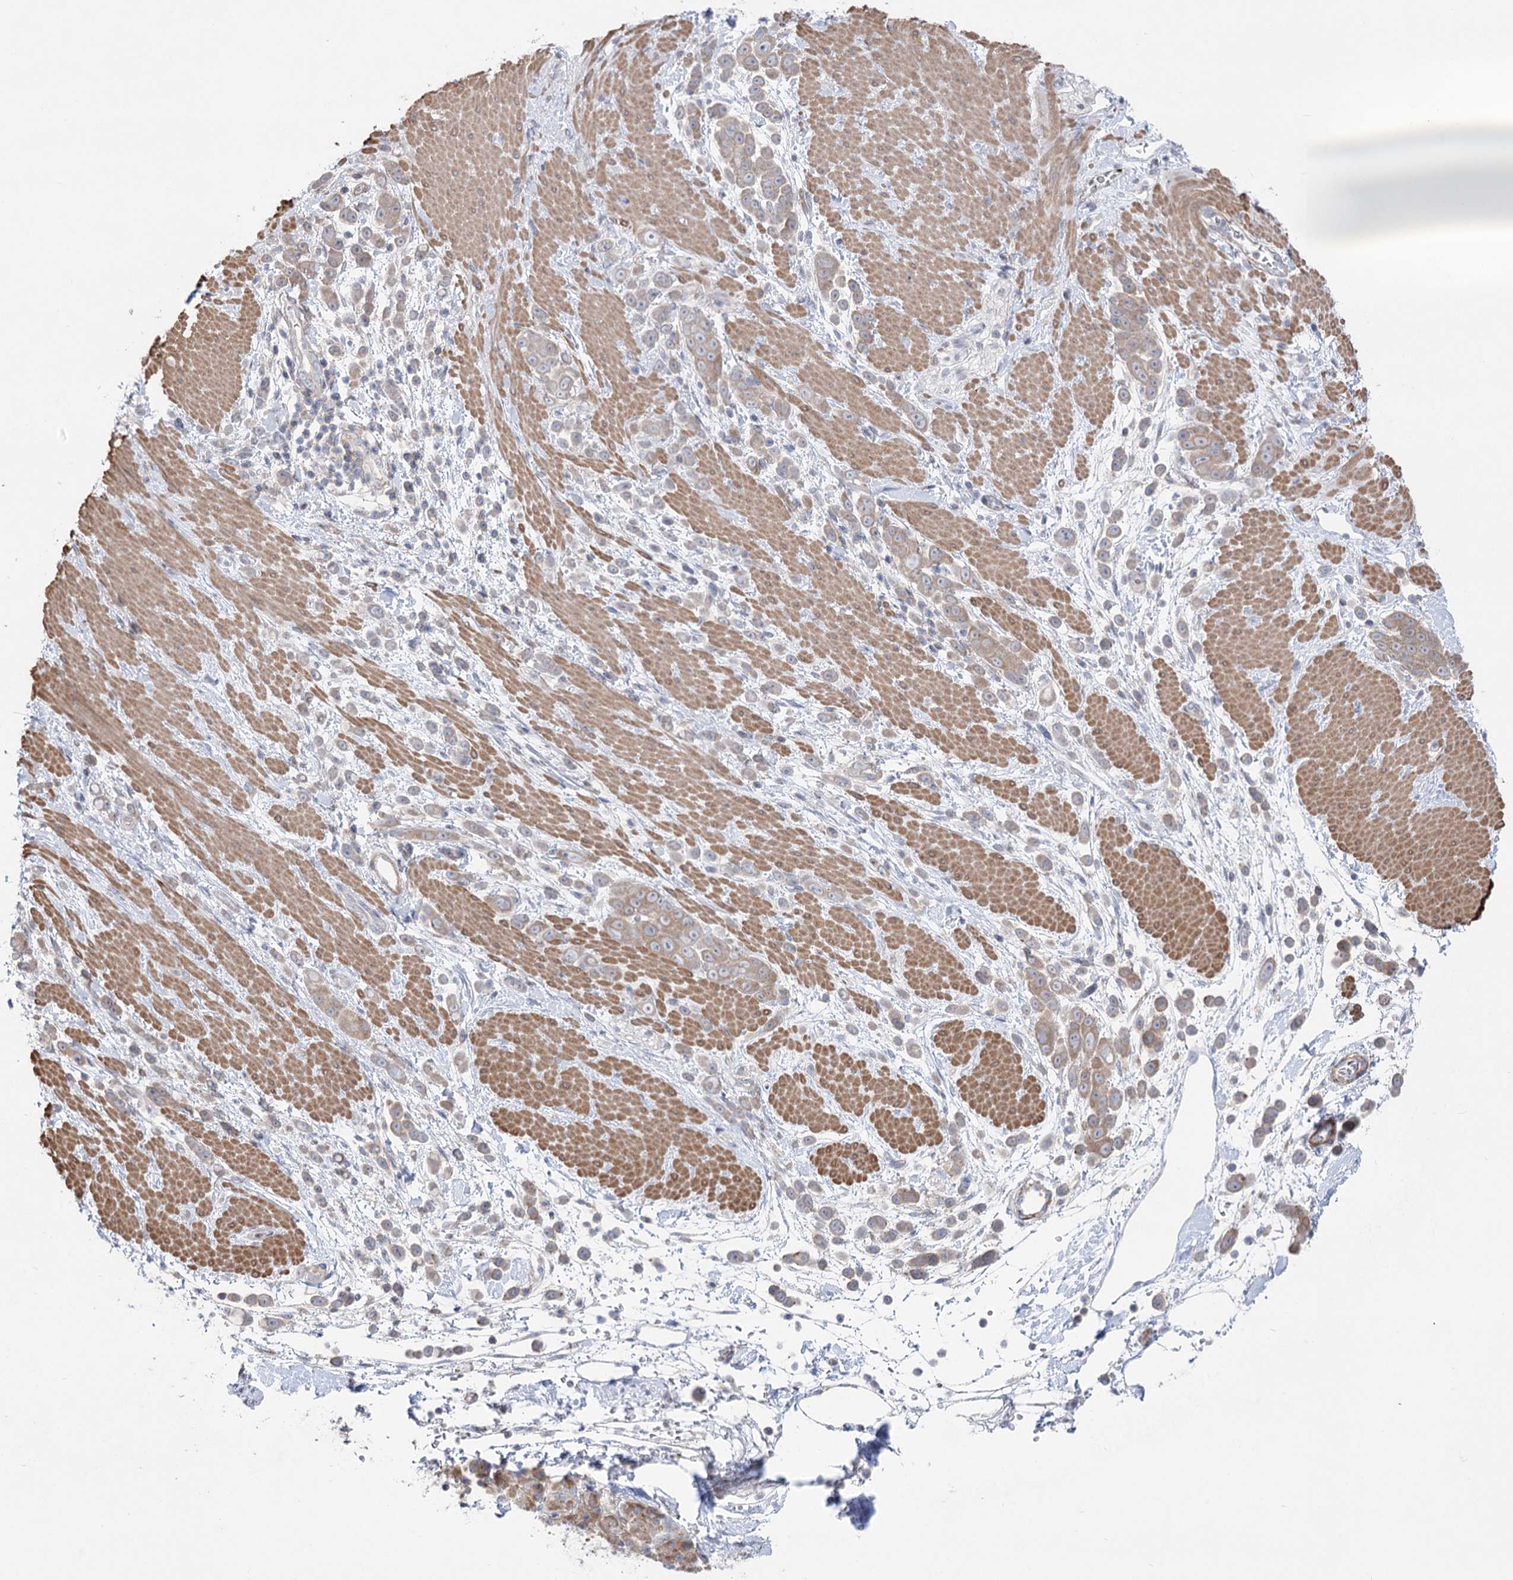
{"staining": {"intensity": "weak", "quantity": "<25%", "location": "cytoplasmic/membranous"}, "tissue": "pancreatic cancer", "cell_type": "Tumor cells", "image_type": "cancer", "snomed": [{"axis": "morphology", "description": "Normal tissue, NOS"}, {"axis": "morphology", "description": "Adenocarcinoma, NOS"}, {"axis": "topography", "description": "Pancreas"}], "caption": "This is an immunohistochemistry image of human pancreatic cancer (adenocarcinoma). There is no positivity in tumor cells.", "gene": "LARP1B", "patient": {"sex": "female", "age": 64}}